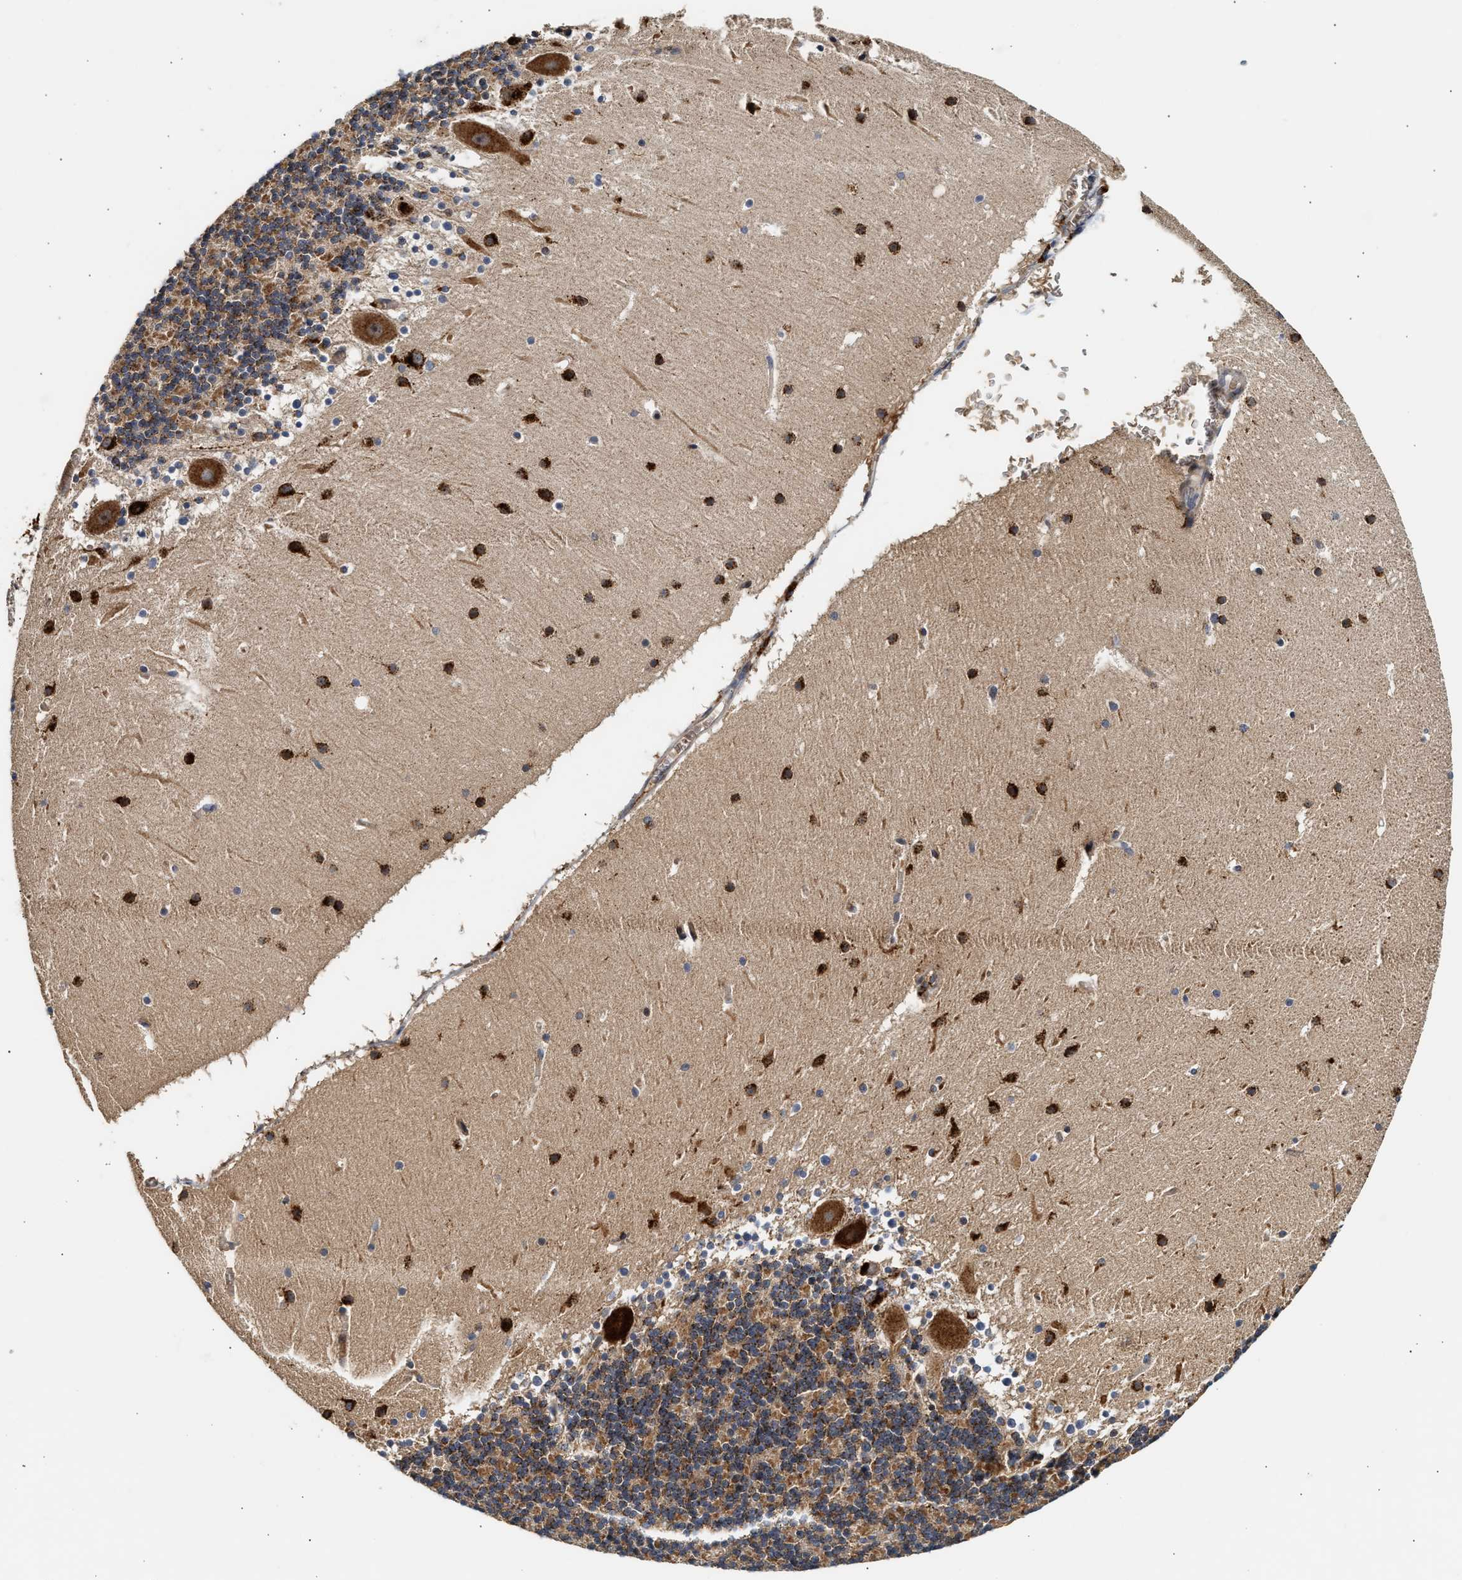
{"staining": {"intensity": "moderate", "quantity": ">75%", "location": "cytoplasmic/membranous"}, "tissue": "cerebellum", "cell_type": "Cells in granular layer", "image_type": "normal", "snomed": [{"axis": "morphology", "description": "Normal tissue, NOS"}, {"axis": "topography", "description": "Cerebellum"}], "caption": "This image shows IHC staining of normal human cerebellum, with medium moderate cytoplasmic/membranous positivity in about >75% of cells in granular layer.", "gene": "PLD3", "patient": {"sex": "male", "age": 45}}